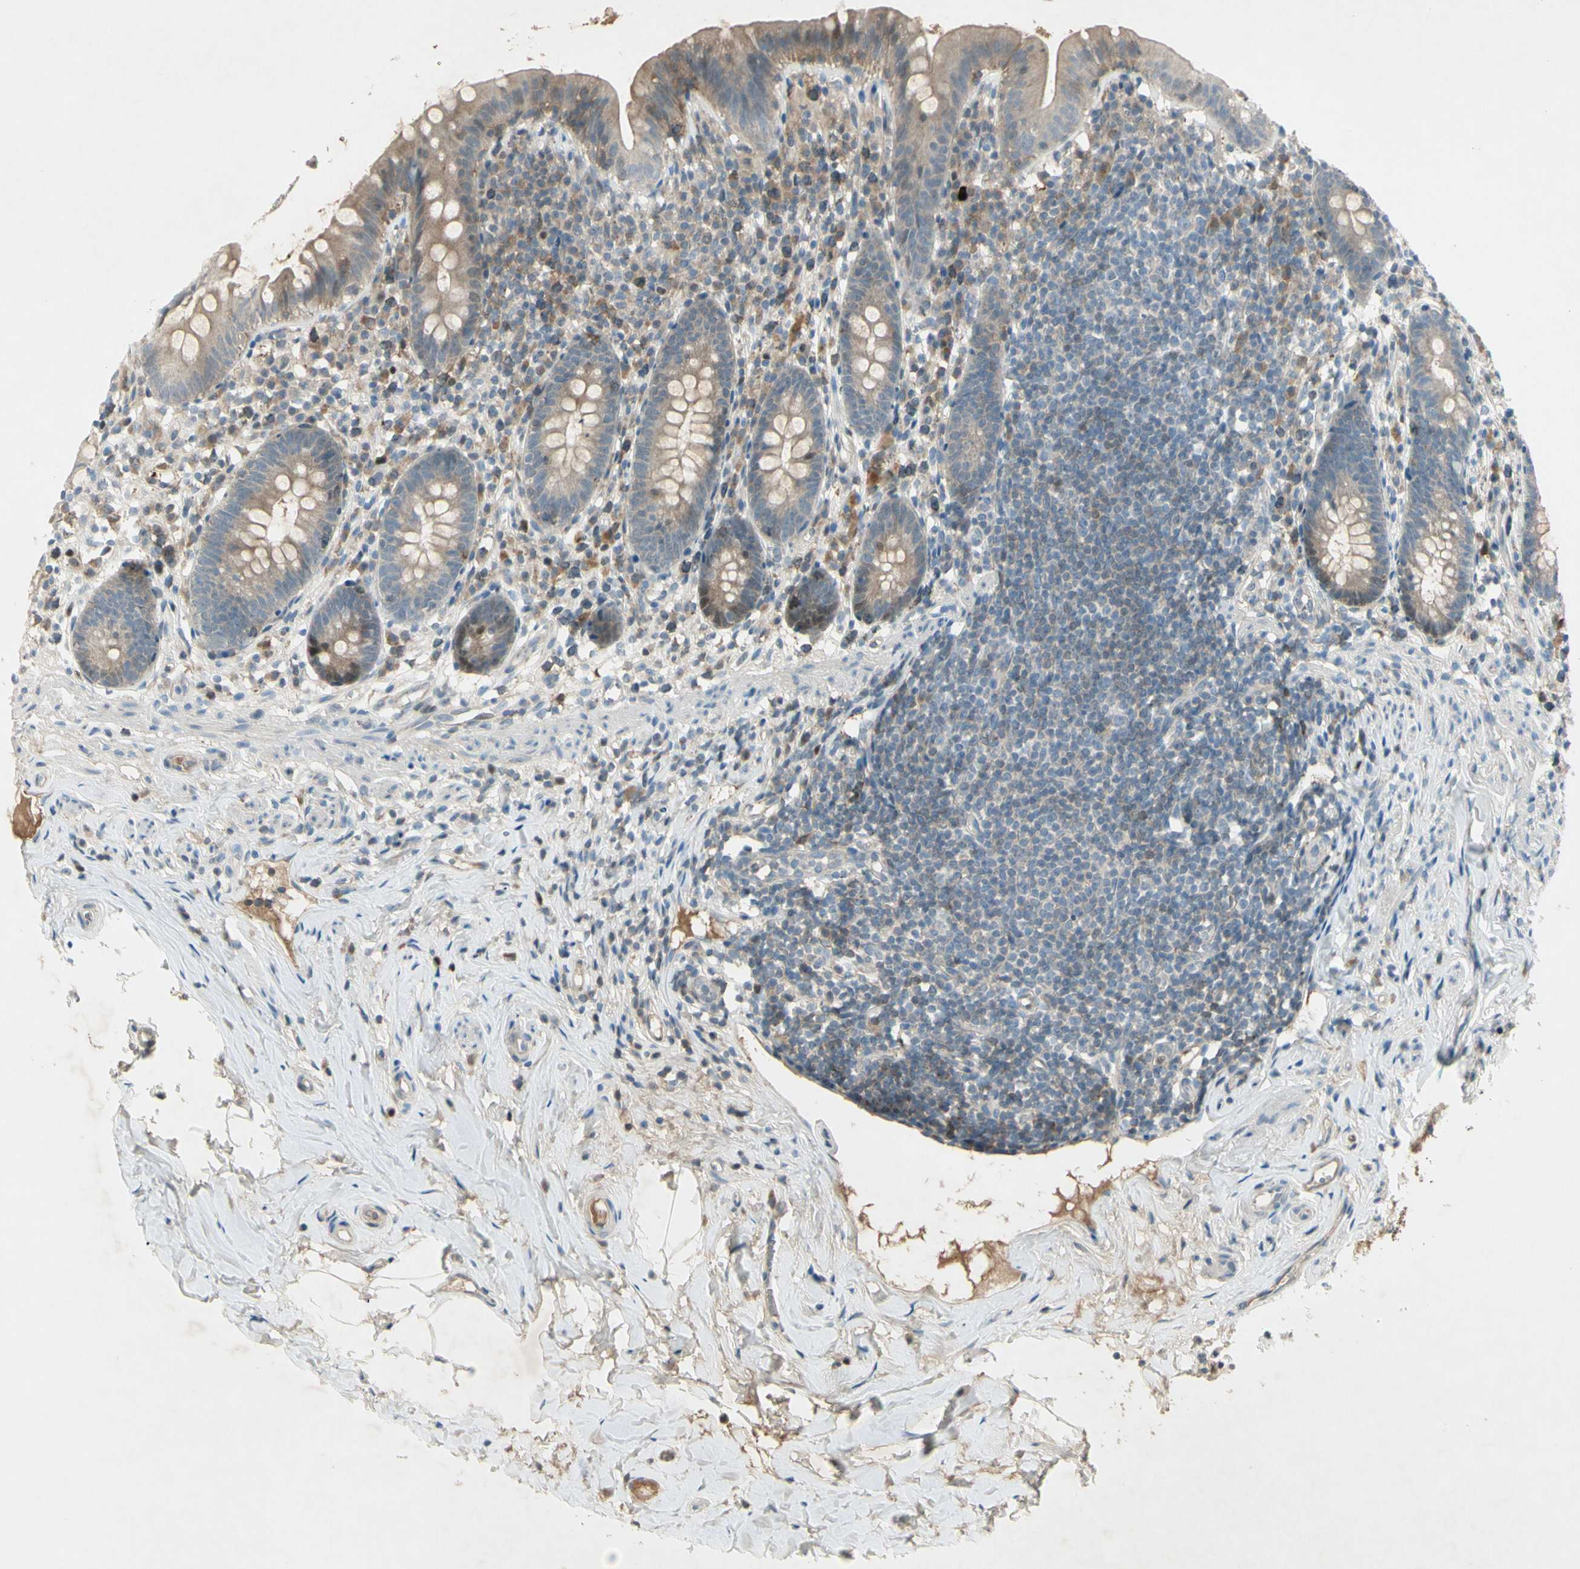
{"staining": {"intensity": "moderate", "quantity": ">75%", "location": "cytoplasmic/membranous"}, "tissue": "appendix", "cell_type": "Glandular cells", "image_type": "normal", "snomed": [{"axis": "morphology", "description": "Normal tissue, NOS"}, {"axis": "topography", "description": "Appendix"}], "caption": "Unremarkable appendix was stained to show a protein in brown. There is medium levels of moderate cytoplasmic/membranous expression in about >75% of glandular cells.", "gene": "C1orf159", "patient": {"sex": "male", "age": 52}}